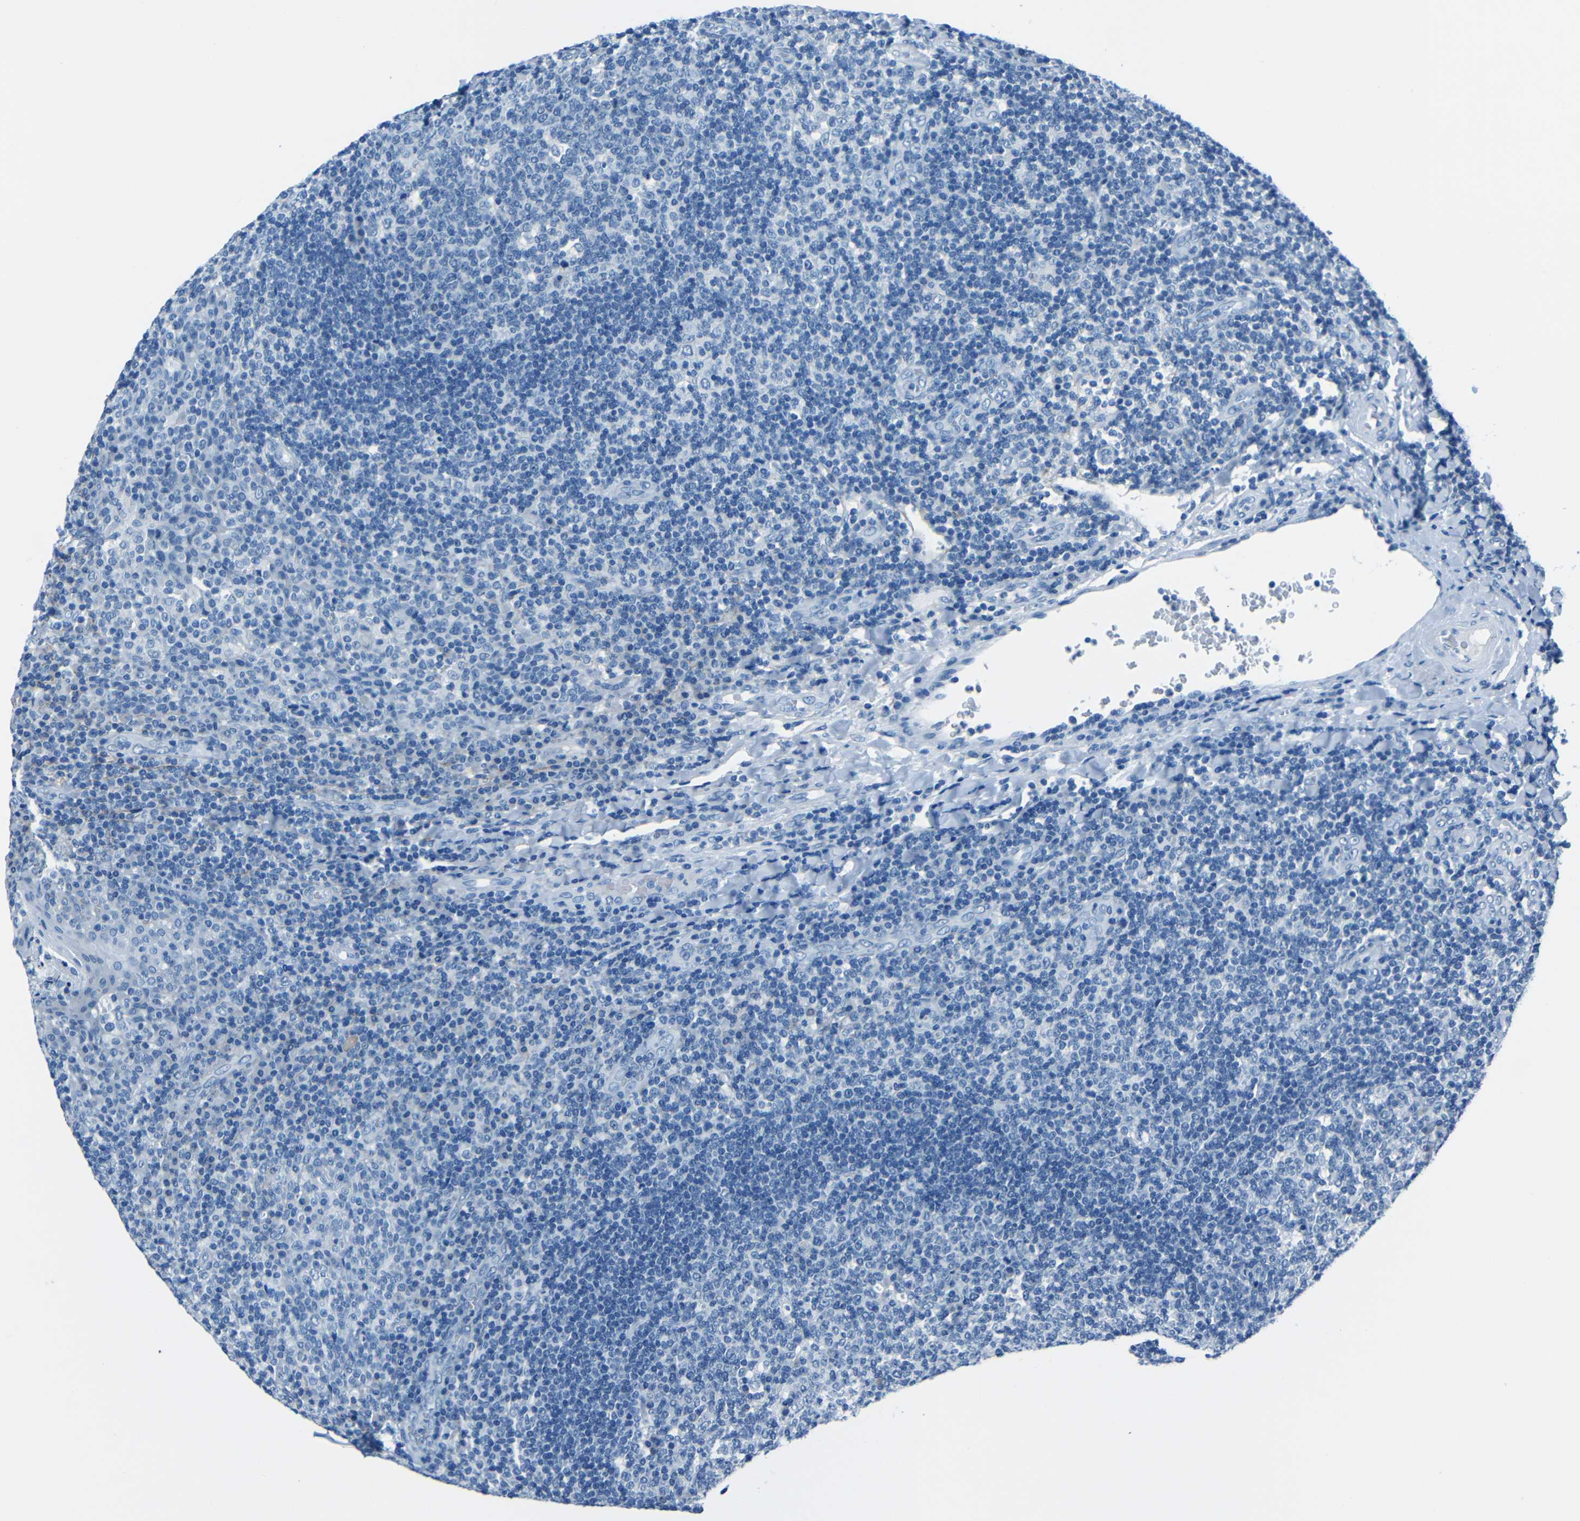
{"staining": {"intensity": "negative", "quantity": "none", "location": "none"}, "tissue": "tonsil", "cell_type": "Germinal center cells", "image_type": "normal", "snomed": [{"axis": "morphology", "description": "Normal tissue, NOS"}, {"axis": "topography", "description": "Tonsil"}], "caption": "DAB (3,3'-diaminobenzidine) immunohistochemical staining of unremarkable tonsil exhibits no significant expression in germinal center cells.", "gene": "FBN2", "patient": {"sex": "male", "age": 17}}